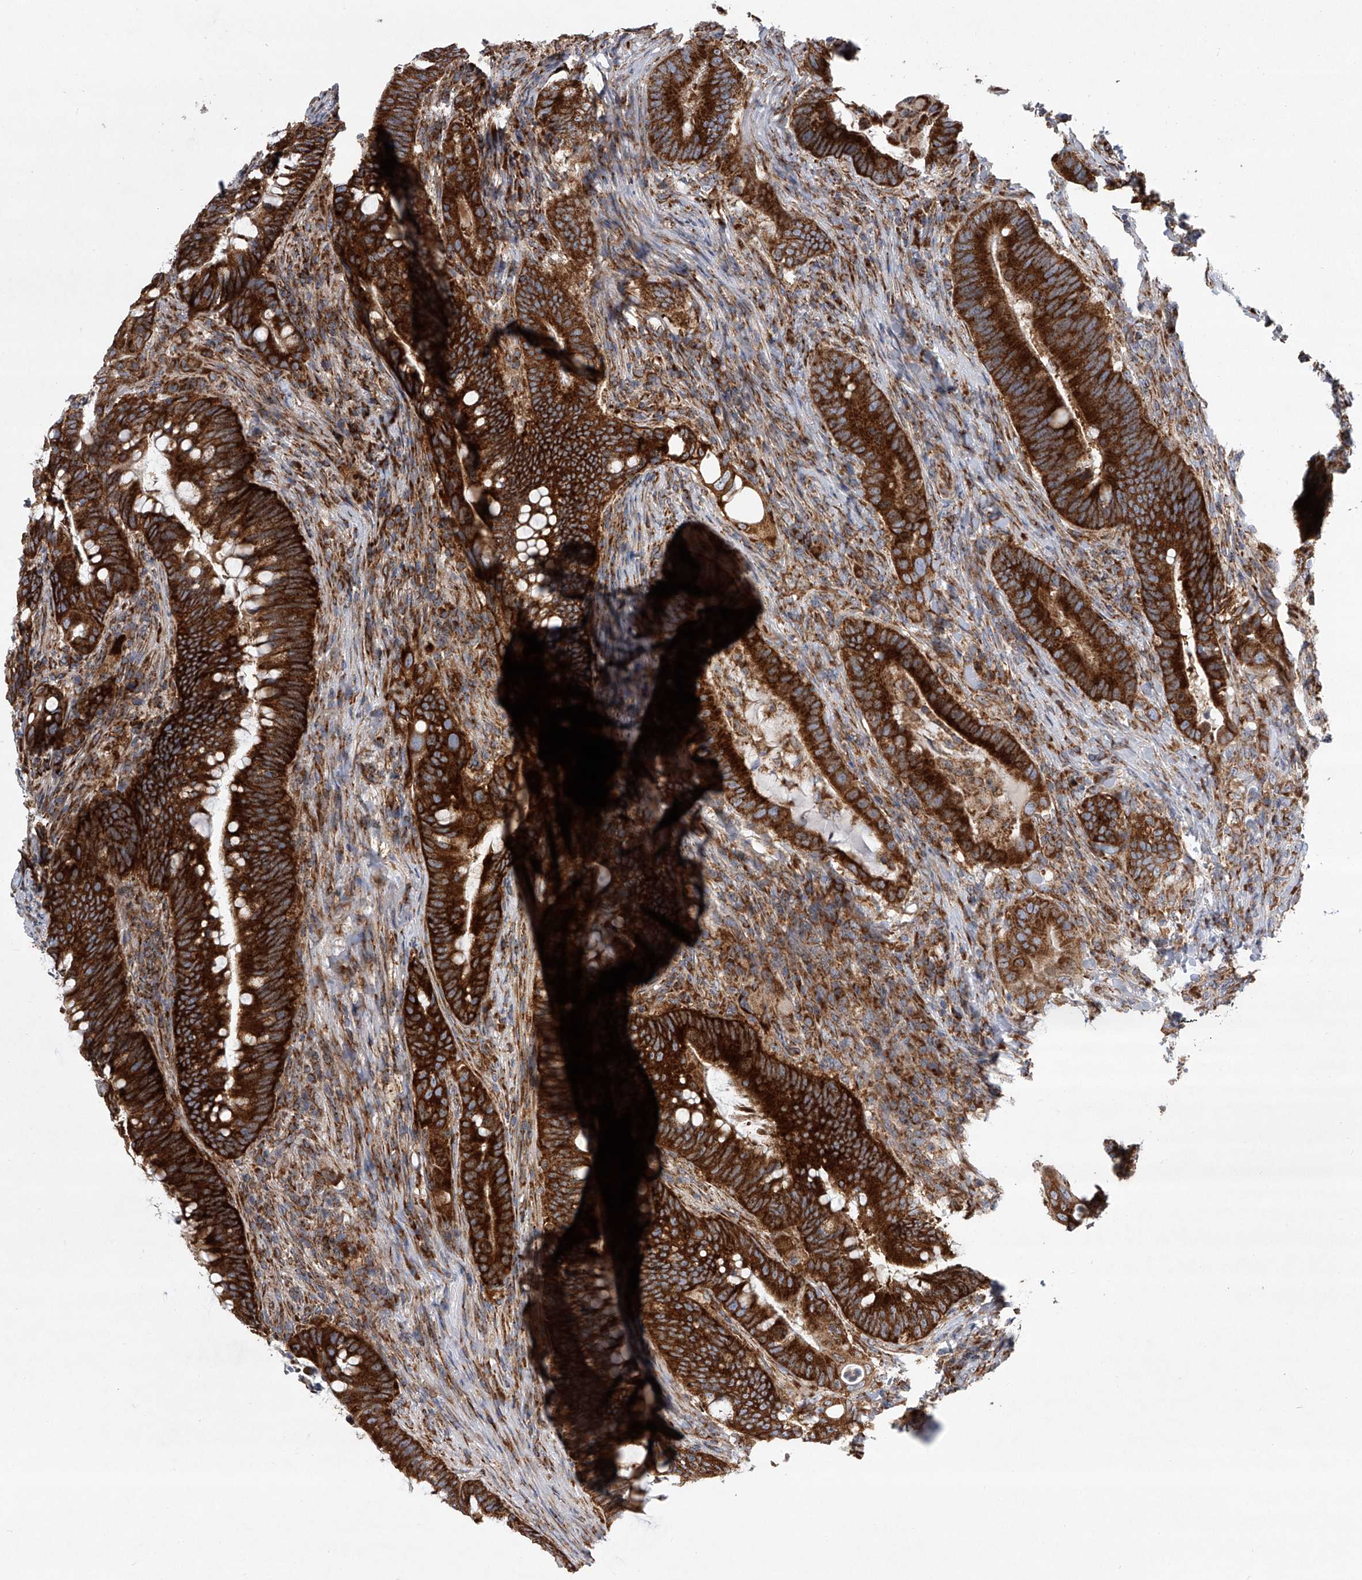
{"staining": {"intensity": "strong", "quantity": ">75%", "location": "cytoplasmic/membranous"}, "tissue": "colorectal cancer", "cell_type": "Tumor cells", "image_type": "cancer", "snomed": [{"axis": "morphology", "description": "Adenocarcinoma, NOS"}, {"axis": "topography", "description": "Colon"}], "caption": "High-magnification brightfield microscopy of colorectal cancer (adenocarcinoma) stained with DAB (3,3'-diaminobenzidine) (brown) and counterstained with hematoxylin (blue). tumor cells exhibit strong cytoplasmic/membranous positivity is present in approximately>75% of cells. (Brightfield microscopy of DAB IHC at high magnification).", "gene": "ZC3H15", "patient": {"sex": "female", "age": 66}}